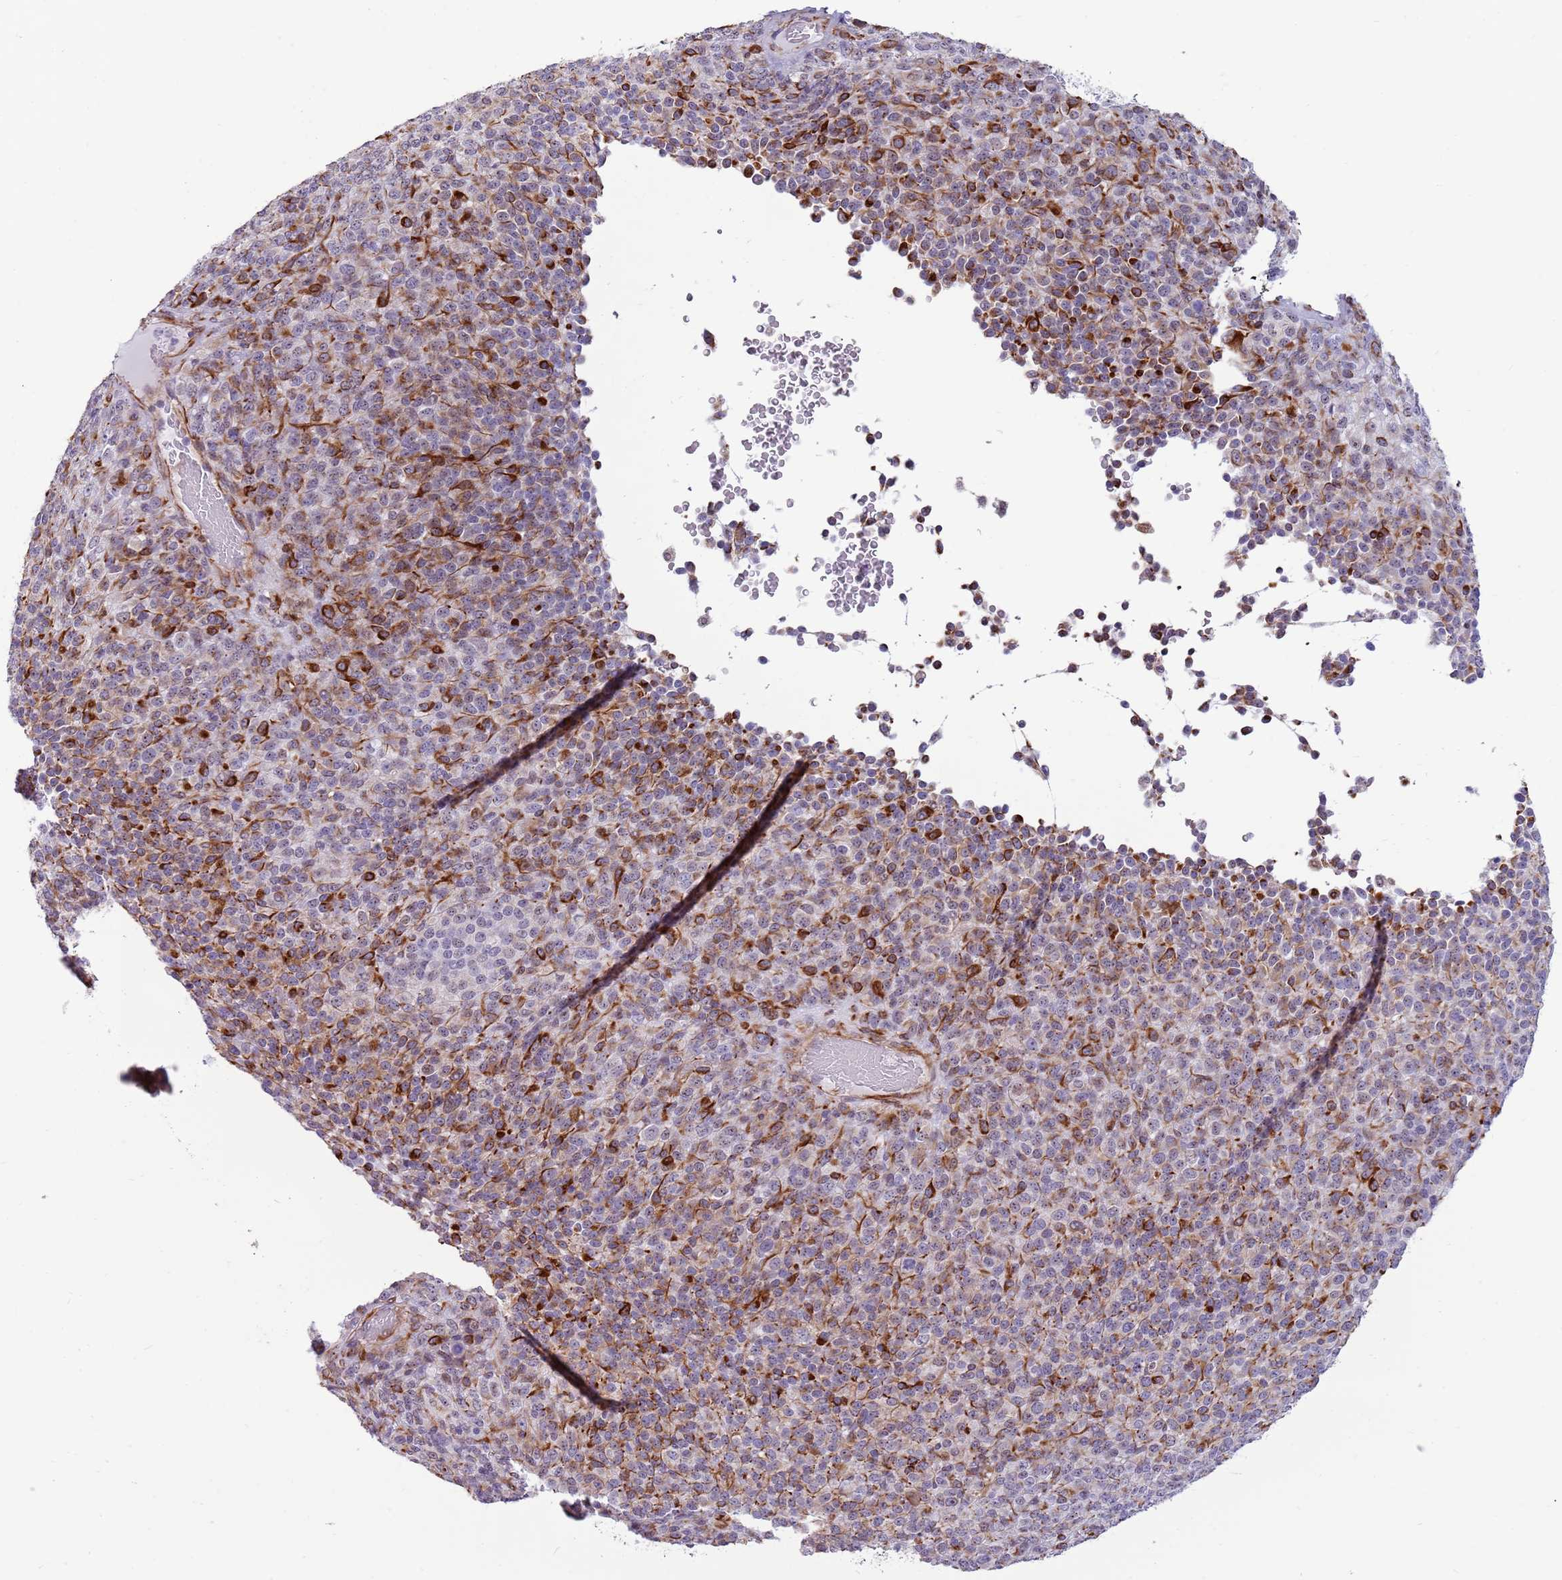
{"staining": {"intensity": "moderate", "quantity": "25%-75%", "location": "cytoplasmic/membranous"}, "tissue": "melanoma", "cell_type": "Tumor cells", "image_type": "cancer", "snomed": [{"axis": "morphology", "description": "Malignant melanoma, Metastatic site"}, {"axis": "topography", "description": "Brain"}], "caption": "IHC image of neoplastic tissue: human malignant melanoma (metastatic site) stained using IHC displays medium levels of moderate protein expression localized specifically in the cytoplasmic/membranous of tumor cells, appearing as a cytoplasmic/membranous brown color.", "gene": "NBPF3", "patient": {"sex": "female", "age": 56}}